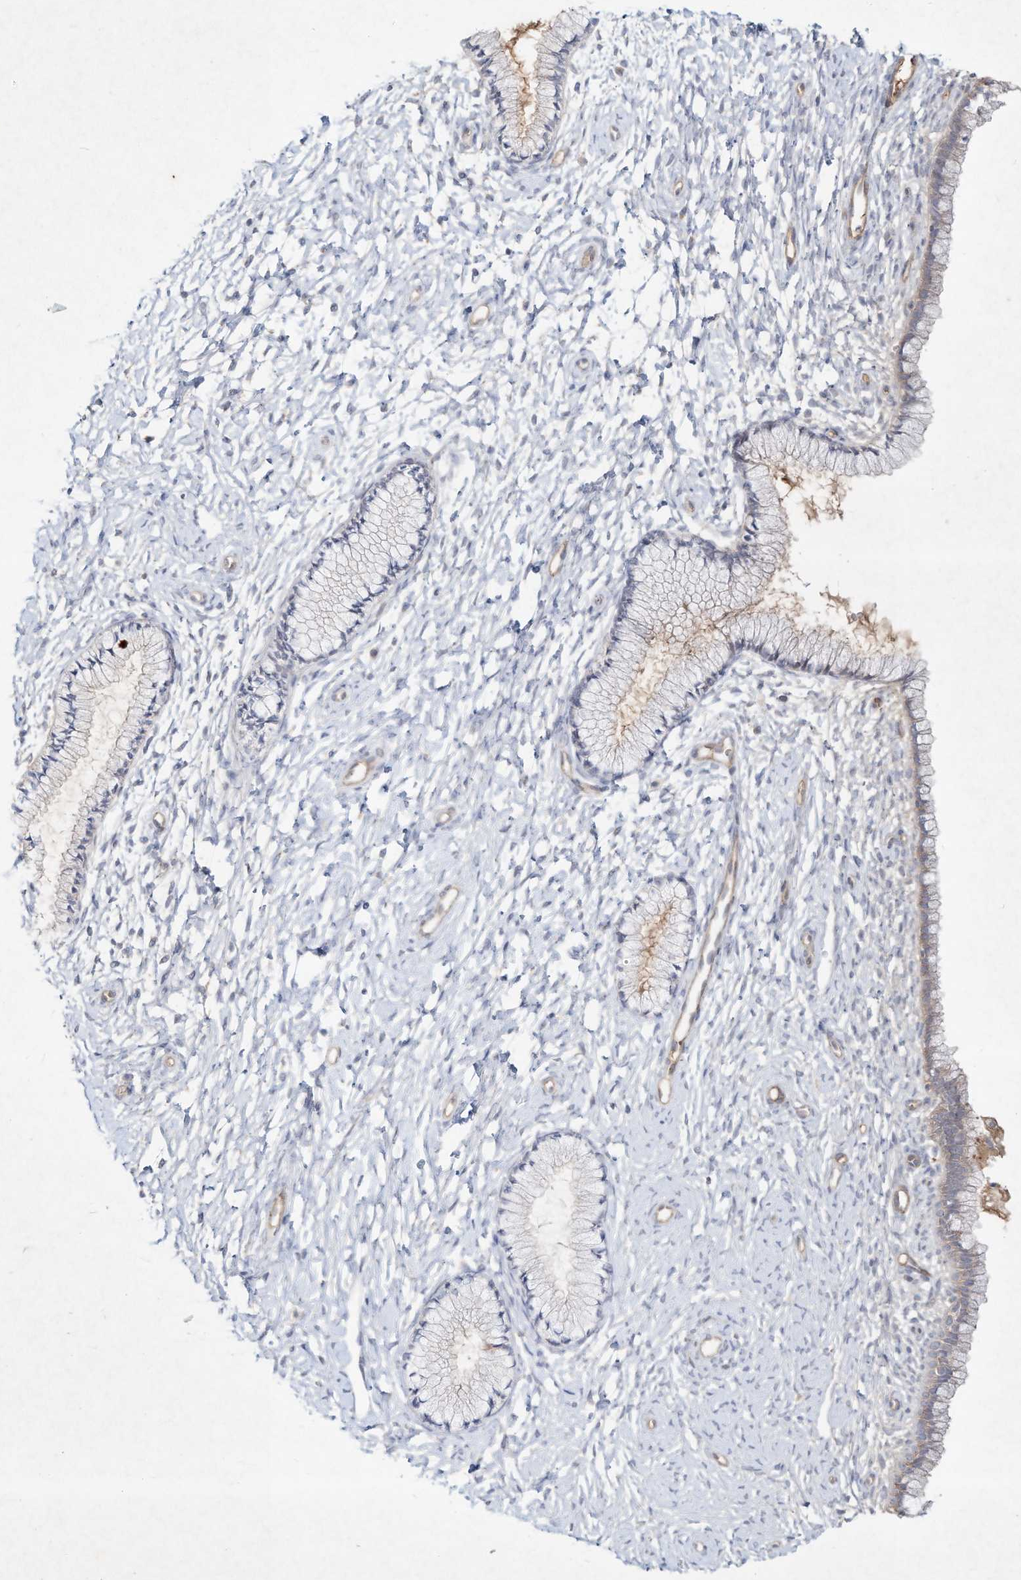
{"staining": {"intensity": "weak", "quantity": "<25%", "location": "cytoplasmic/membranous"}, "tissue": "cervix", "cell_type": "Glandular cells", "image_type": "normal", "snomed": [{"axis": "morphology", "description": "Normal tissue, NOS"}, {"axis": "topography", "description": "Cervix"}], "caption": "High magnification brightfield microscopy of unremarkable cervix stained with DAB (3,3'-diaminobenzidine) (brown) and counterstained with hematoxylin (blue): glandular cells show no significant expression. (DAB (3,3'-diaminobenzidine) immunohistochemistry (IHC) visualized using brightfield microscopy, high magnification).", "gene": "HTR5A", "patient": {"sex": "female", "age": 33}}